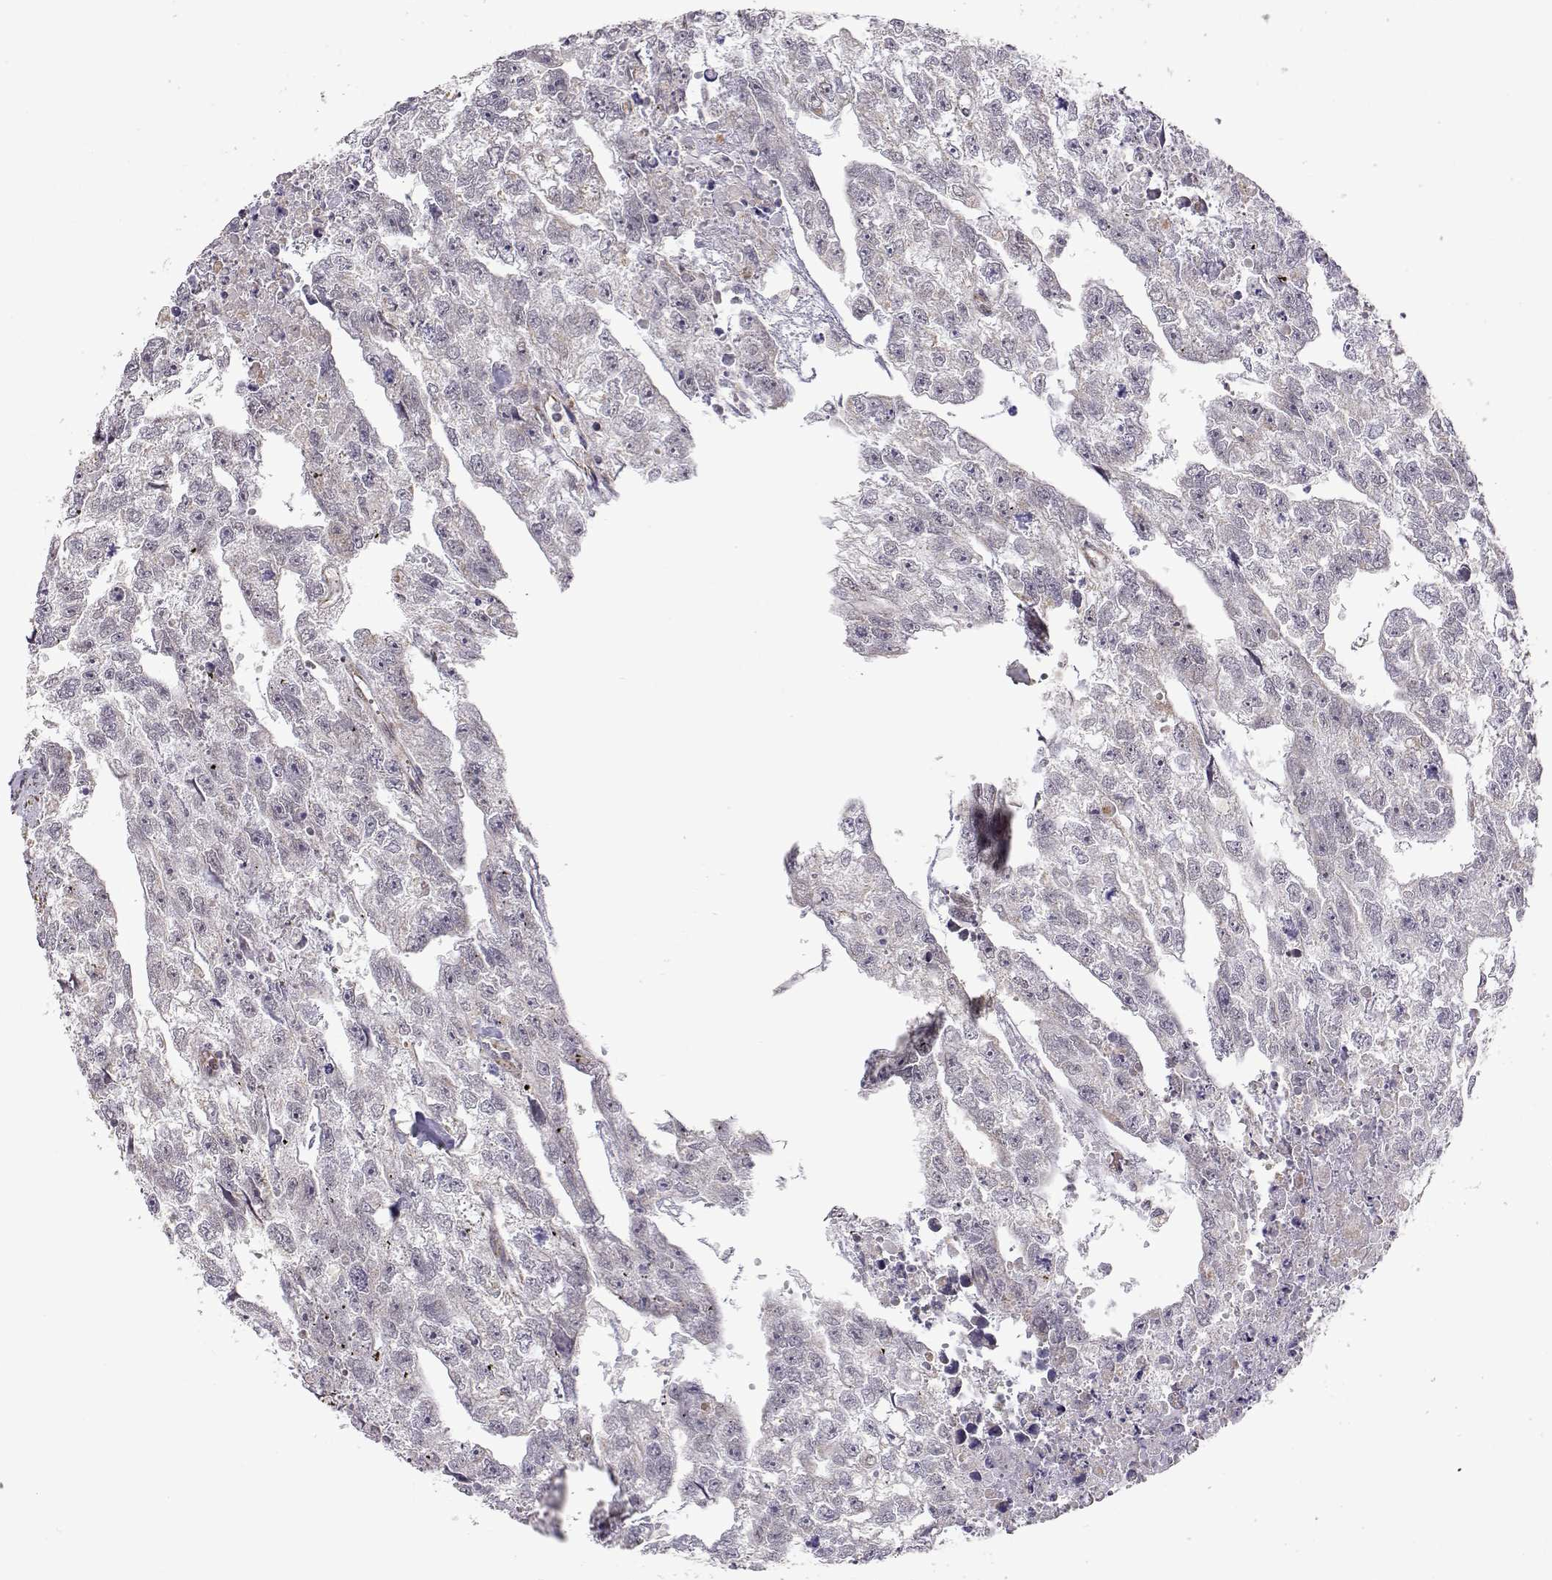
{"staining": {"intensity": "negative", "quantity": "none", "location": "none"}, "tissue": "testis cancer", "cell_type": "Tumor cells", "image_type": "cancer", "snomed": [{"axis": "morphology", "description": "Carcinoma, Embryonal, NOS"}, {"axis": "morphology", "description": "Teratoma, malignant, NOS"}, {"axis": "topography", "description": "Testis"}], "caption": "Immunohistochemistry histopathology image of testis cancer stained for a protein (brown), which reveals no positivity in tumor cells.", "gene": "EXOG", "patient": {"sex": "male", "age": 44}}